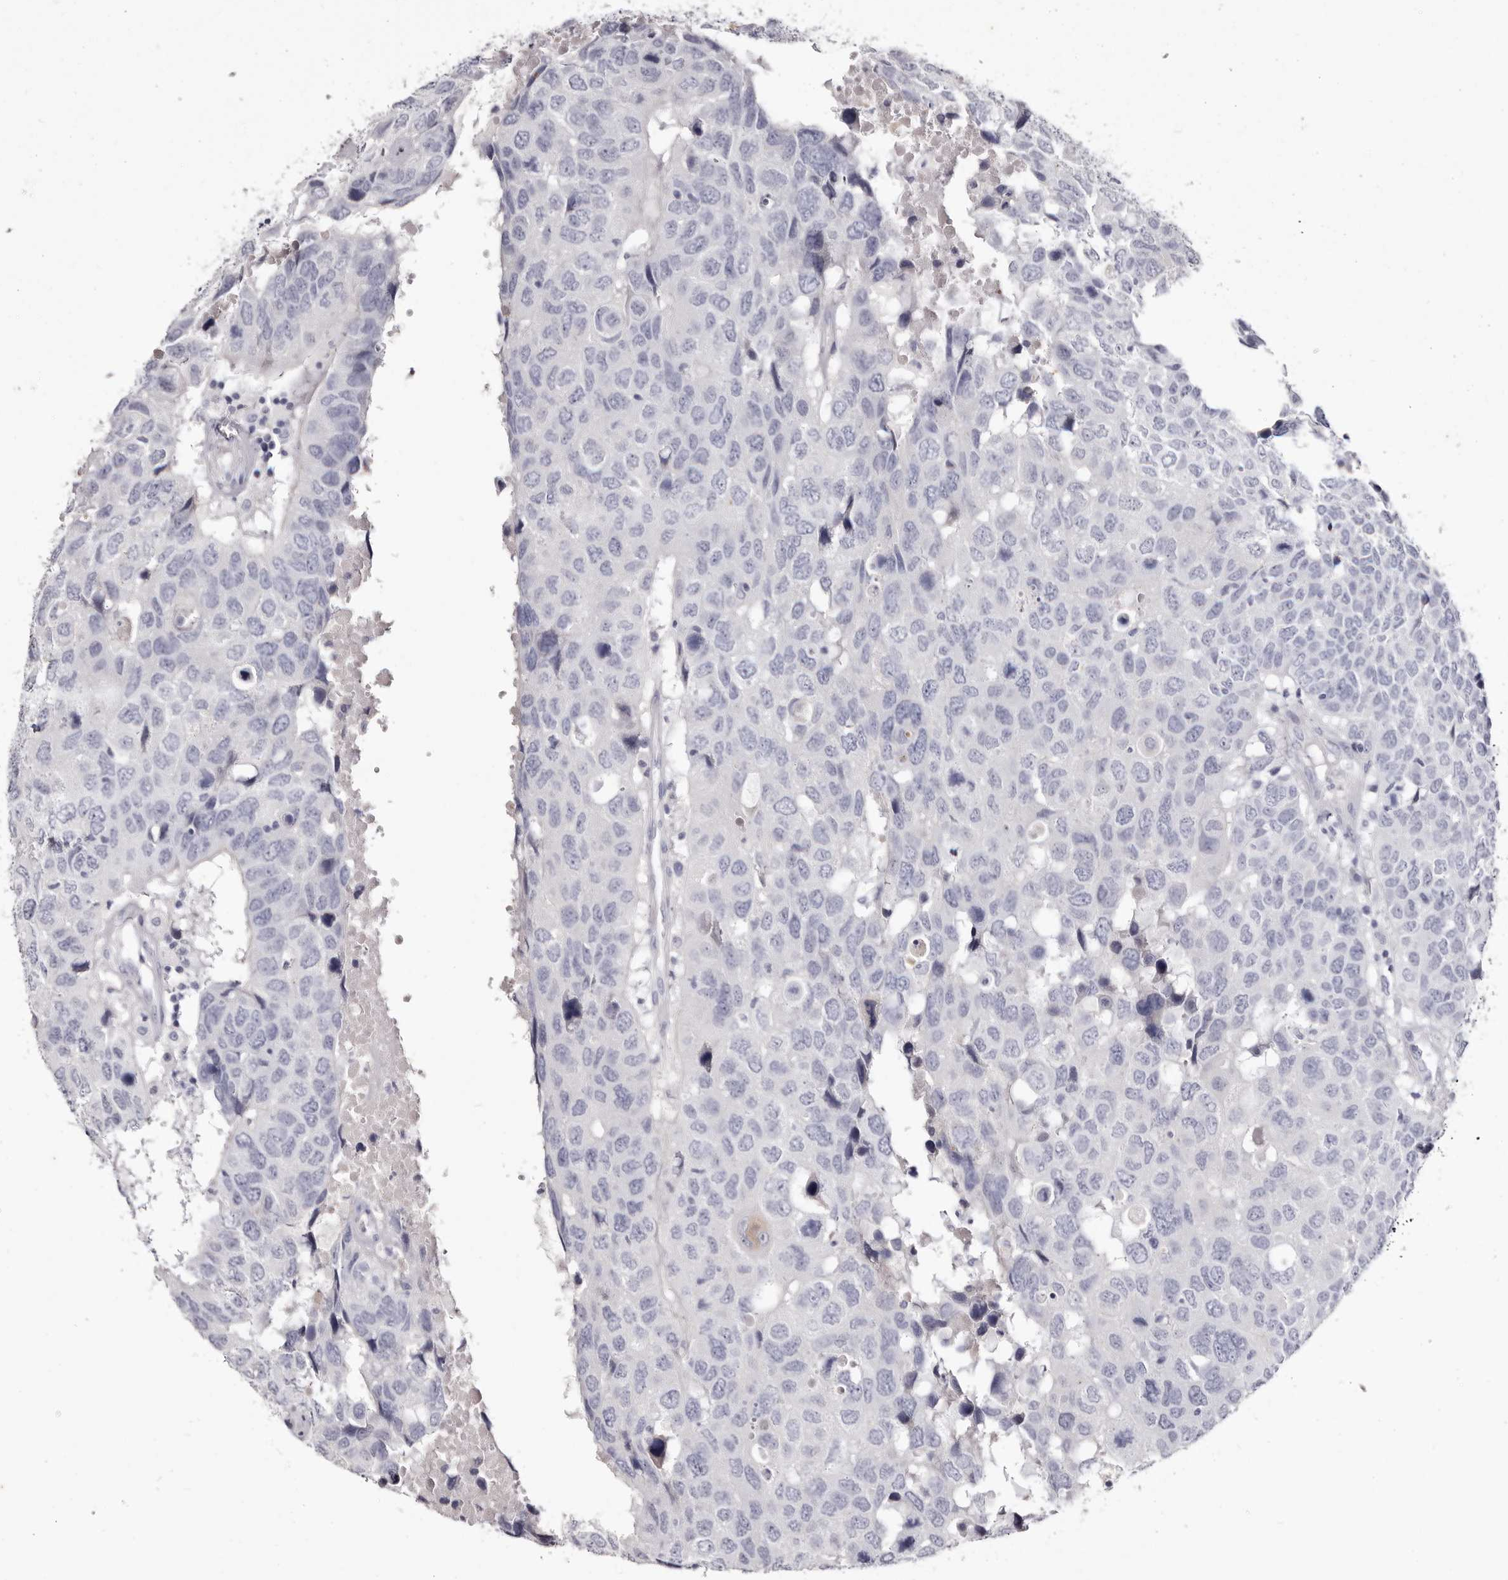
{"staining": {"intensity": "negative", "quantity": "none", "location": "none"}, "tissue": "head and neck cancer", "cell_type": "Tumor cells", "image_type": "cancer", "snomed": [{"axis": "morphology", "description": "Squamous cell carcinoma, NOS"}, {"axis": "topography", "description": "Head-Neck"}], "caption": "High power microscopy image of an immunohistochemistry micrograph of head and neck cancer (squamous cell carcinoma), revealing no significant expression in tumor cells.", "gene": "CA6", "patient": {"sex": "male", "age": 66}}